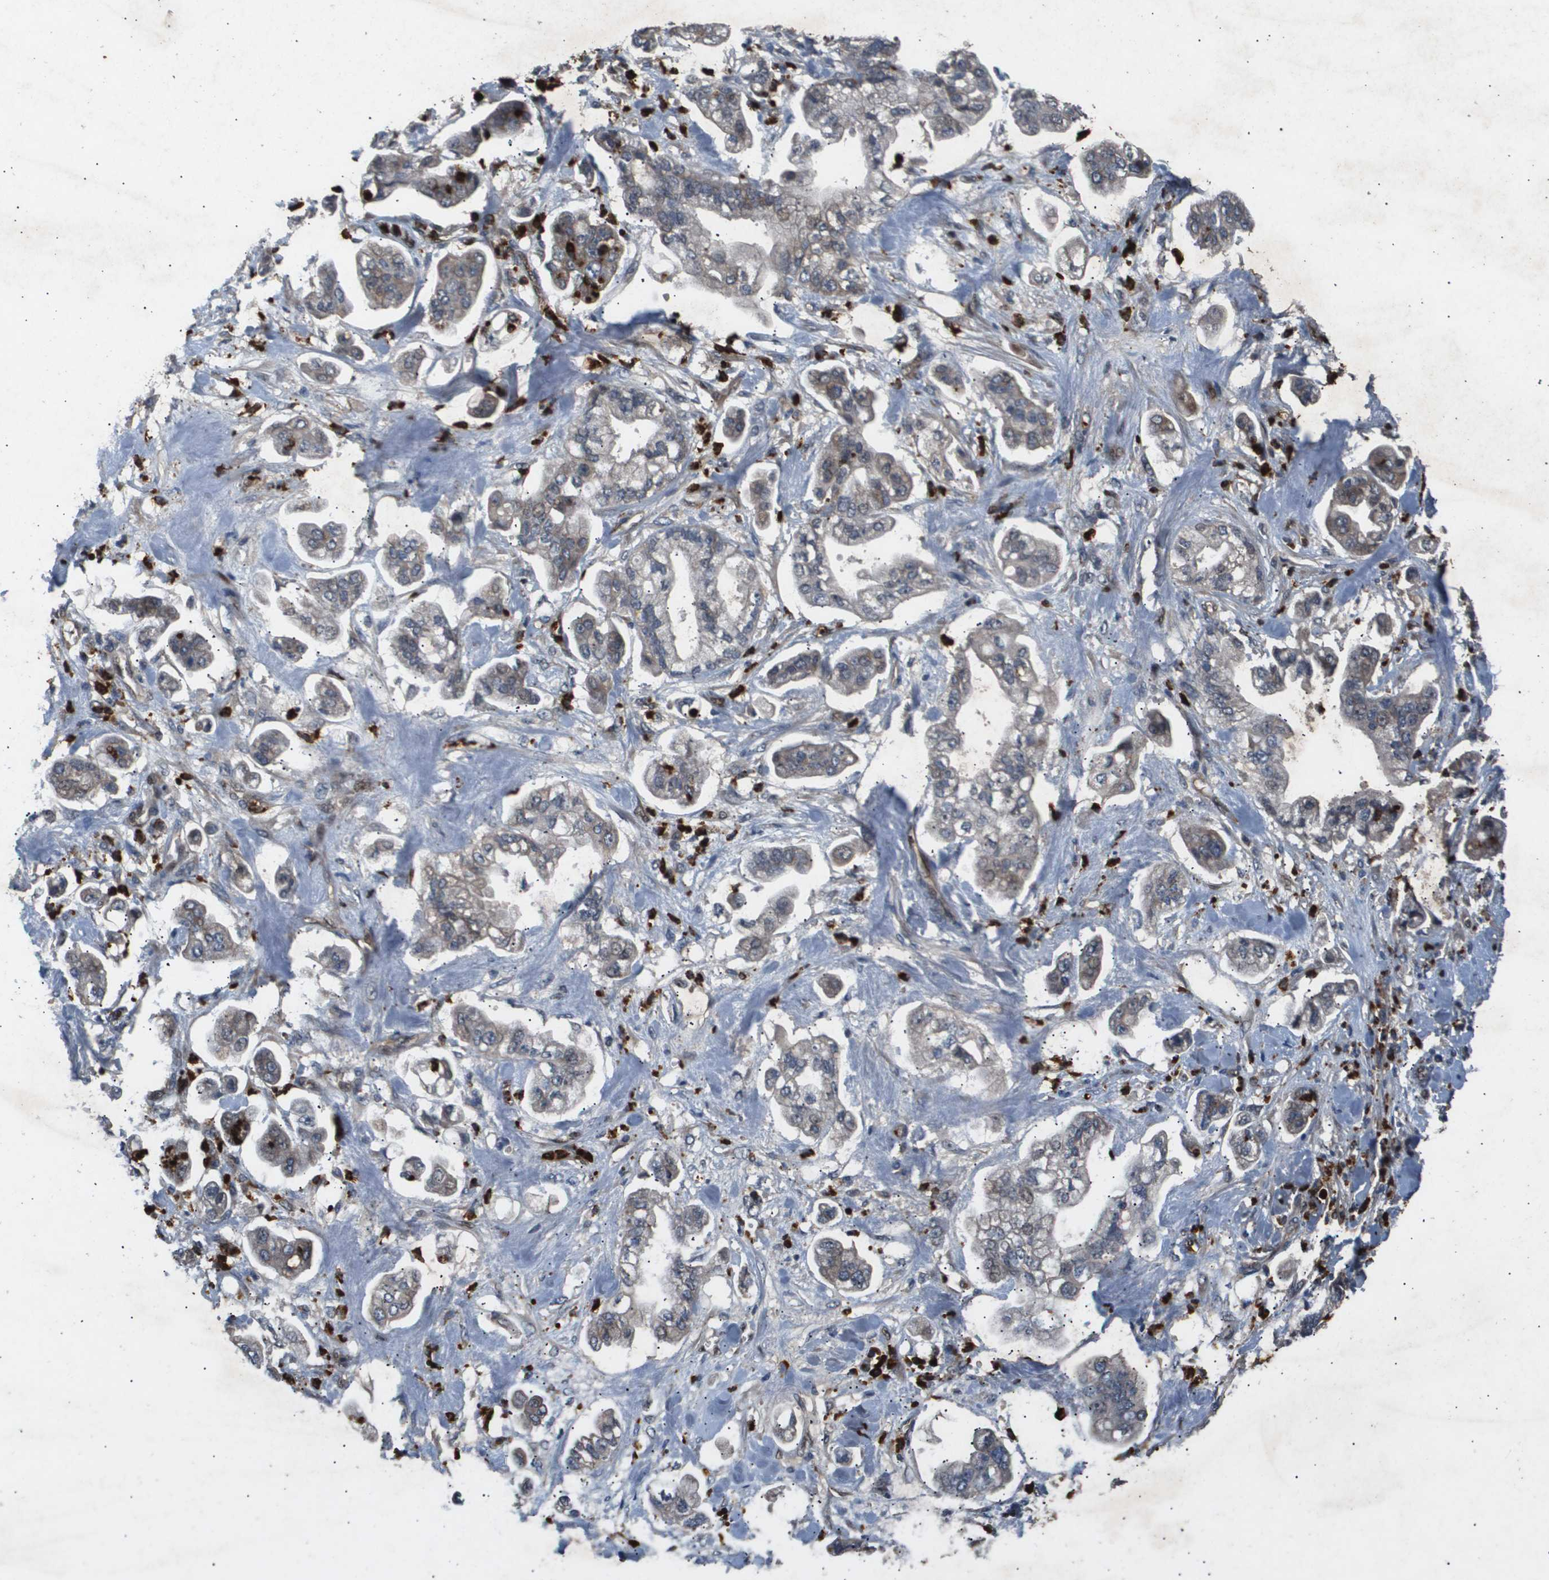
{"staining": {"intensity": "weak", "quantity": "25%-75%", "location": "cytoplasmic/membranous"}, "tissue": "stomach cancer", "cell_type": "Tumor cells", "image_type": "cancer", "snomed": [{"axis": "morphology", "description": "Adenocarcinoma, NOS"}, {"axis": "topography", "description": "Stomach"}], "caption": "Immunohistochemistry histopathology image of stomach cancer stained for a protein (brown), which demonstrates low levels of weak cytoplasmic/membranous positivity in about 25%-75% of tumor cells.", "gene": "ERG", "patient": {"sex": "male", "age": 62}}